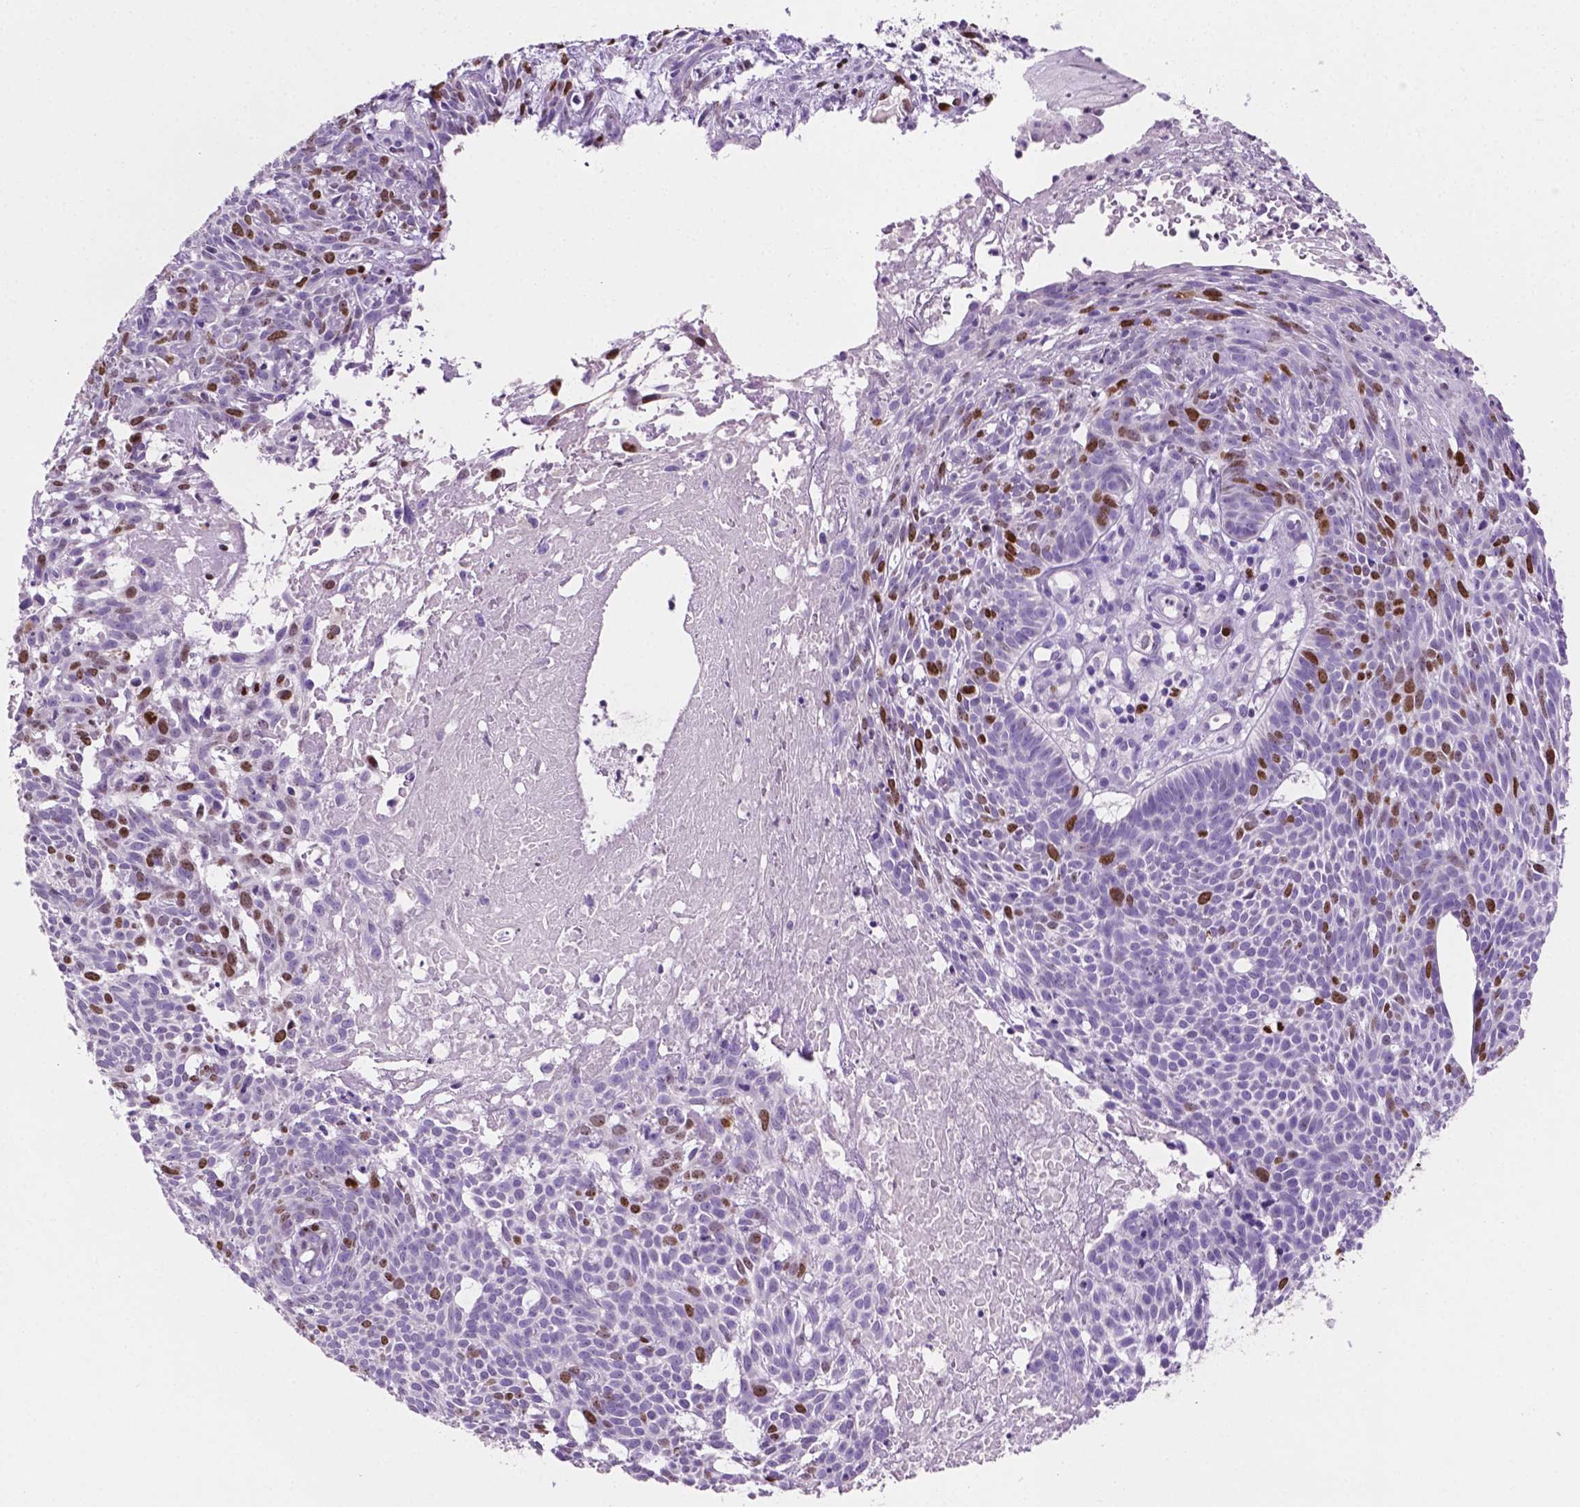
{"staining": {"intensity": "moderate", "quantity": "25%-75%", "location": "nuclear"}, "tissue": "skin cancer", "cell_type": "Tumor cells", "image_type": "cancer", "snomed": [{"axis": "morphology", "description": "Basal cell carcinoma"}, {"axis": "topography", "description": "Skin"}], "caption": "Tumor cells display medium levels of moderate nuclear expression in about 25%-75% of cells in skin basal cell carcinoma.", "gene": "SIAH2", "patient": {"sex": "male", "age": 59}}